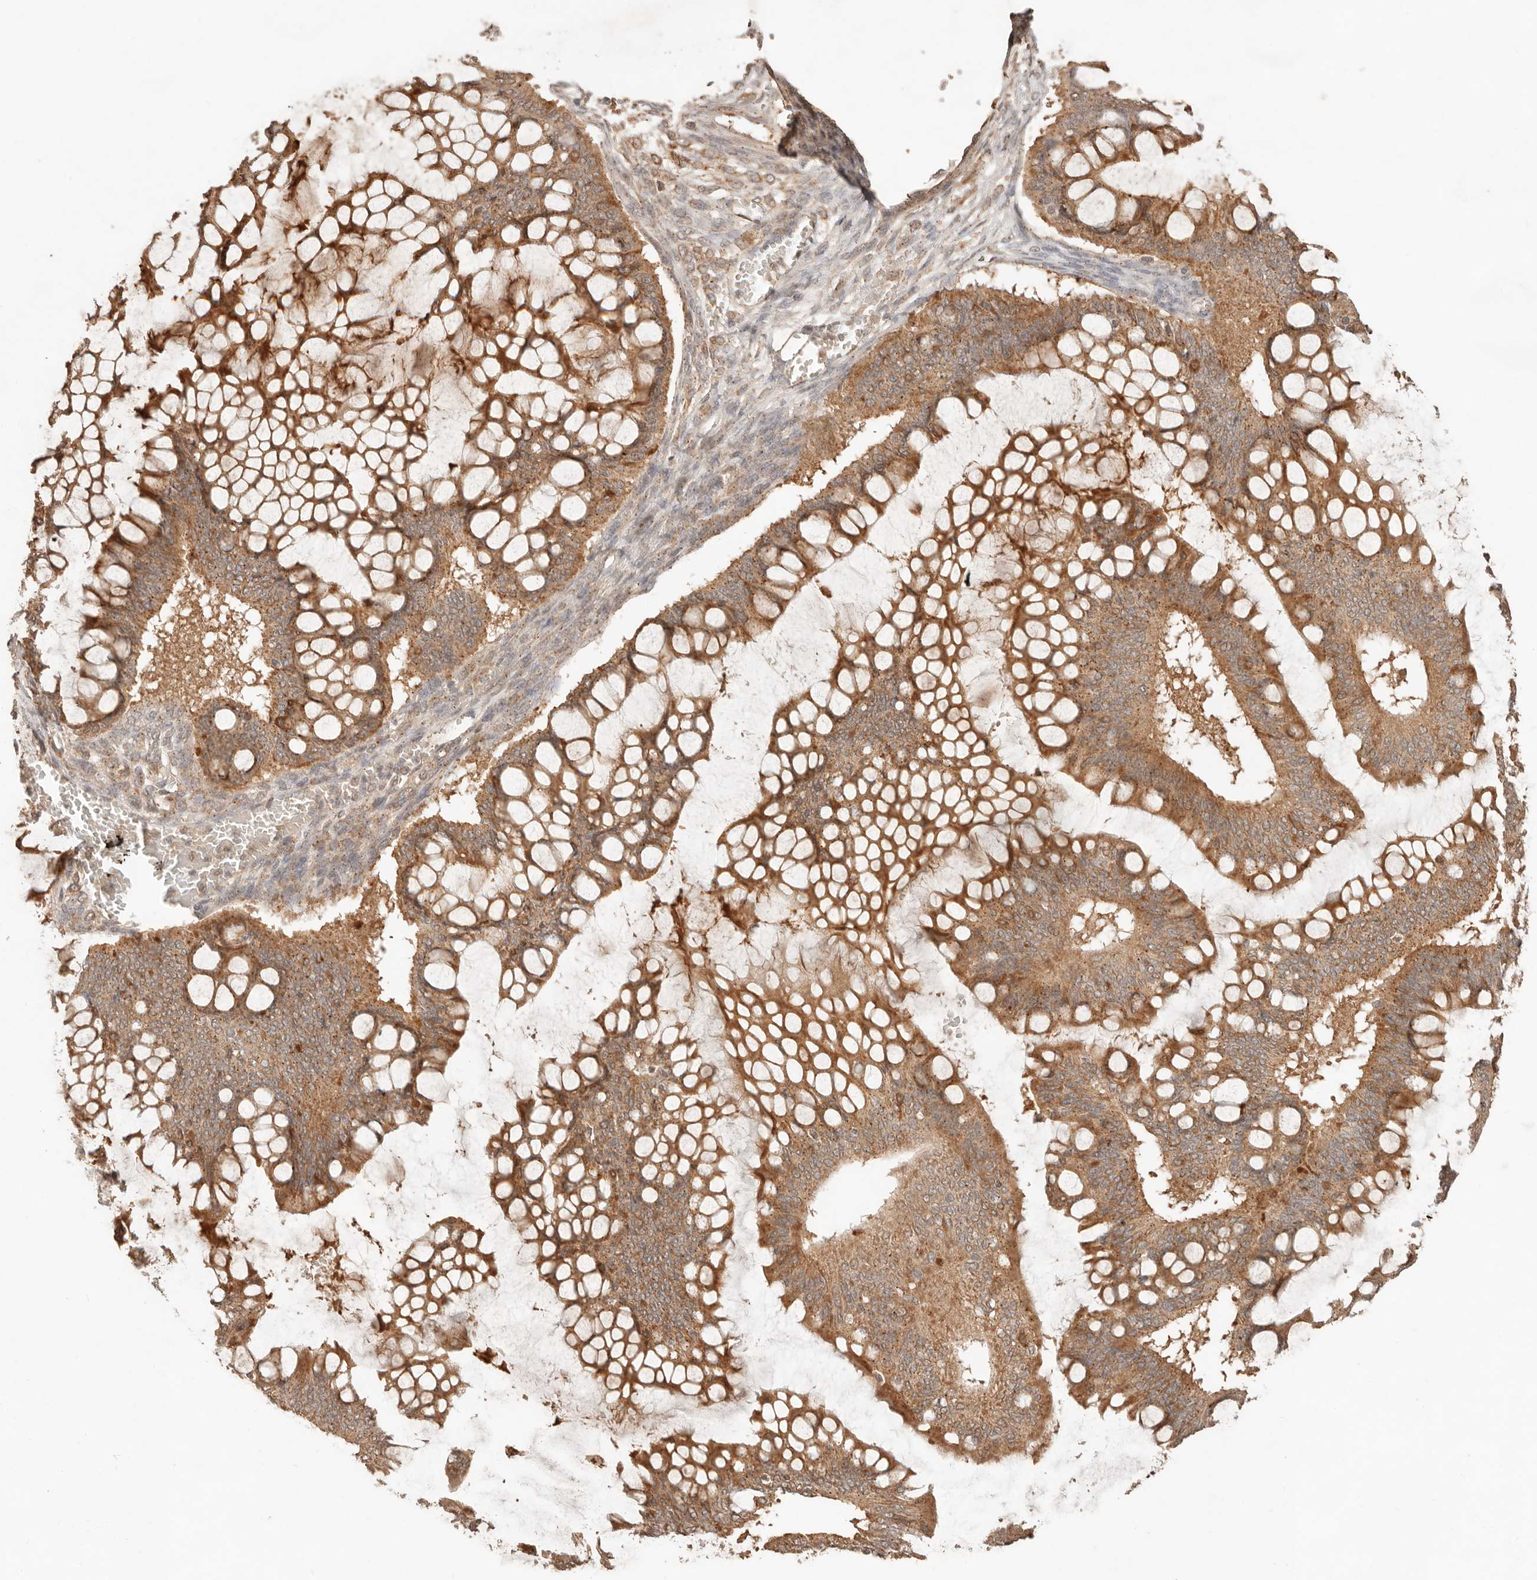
{"staining": {"intensity": "moderate", "quantity": ">75%", "location": "cytoplasmic/membranous"}, "tissue": "ovarian cancer", "cell_type": "Tumor cells", "image_type": "cancer", "snomed": [{"axis": "morphology", "description": "Cystadenocarcinoma, mucinous, NOS"}, {"axis": "topography", "description": "Ovary"}], "caption": "IHC histopathology image of mucinous cystadenocarcinoma (ovarian) stained for a protein (brown), which demonstrates medium levels of moderate cytoplasmic/membranous expression in approximately >75% of tumor cells.", "gene": "LMO4", "patient": {"sex": "female", "age": 73}}